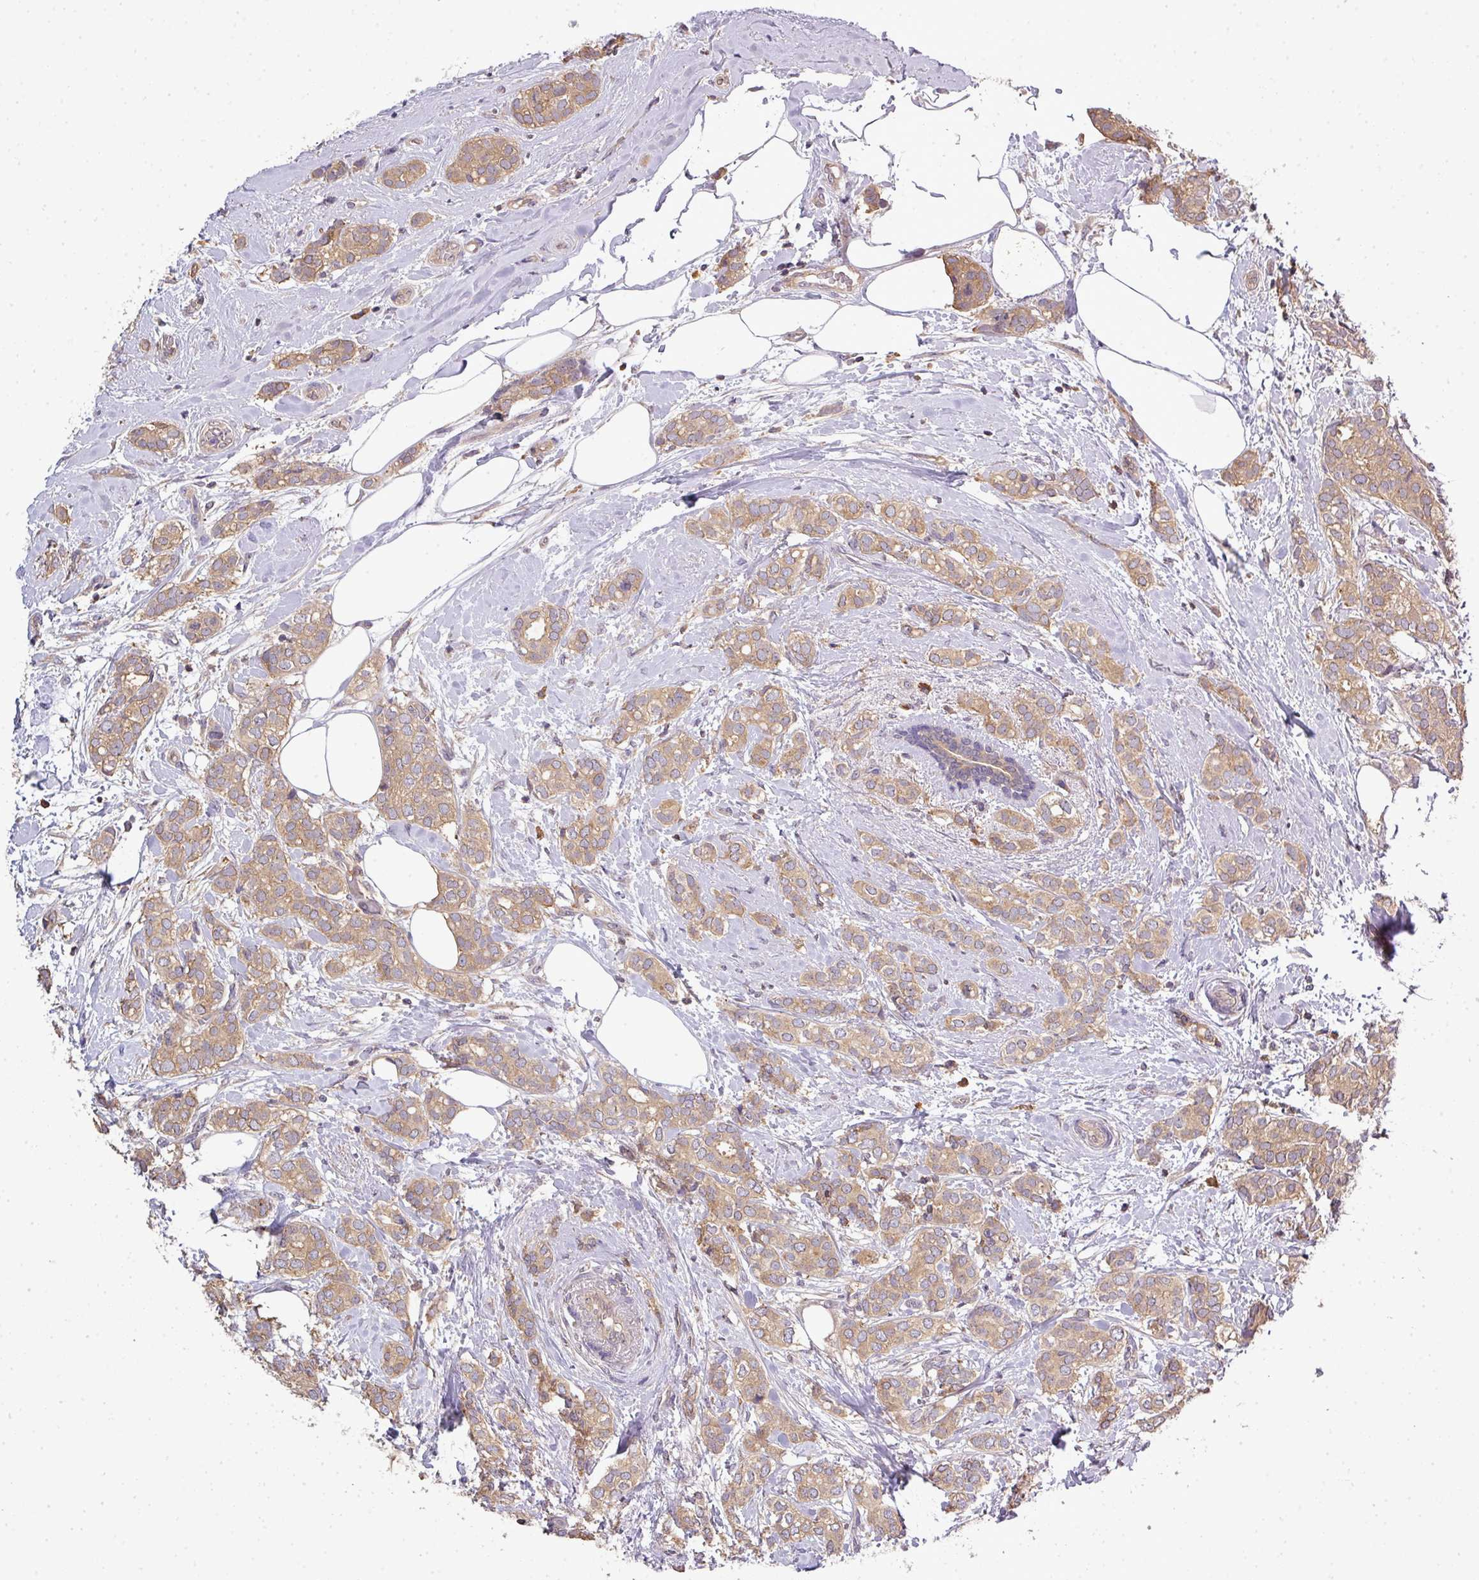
{"staining": {"intensity": "moderate", "quantity": ">75%", "location": "cytoplasmic/membranous"}, "tissue": "breast cancer", "cell_type": "Tumor cells", "image_type": "cancer", "snomed": [{"axis": "morphology", "description": "Duct carcinoma"}, {"axis": "topography", "description": "Breast"}], "caption": "A brown stain shows moderate cytoplasmic/membranous positivity of a protein in breast infiltrating ductal carcinoma tumor cells.", "gene": "STAT5A", "patient": {"sex": "female", "age": 73}}